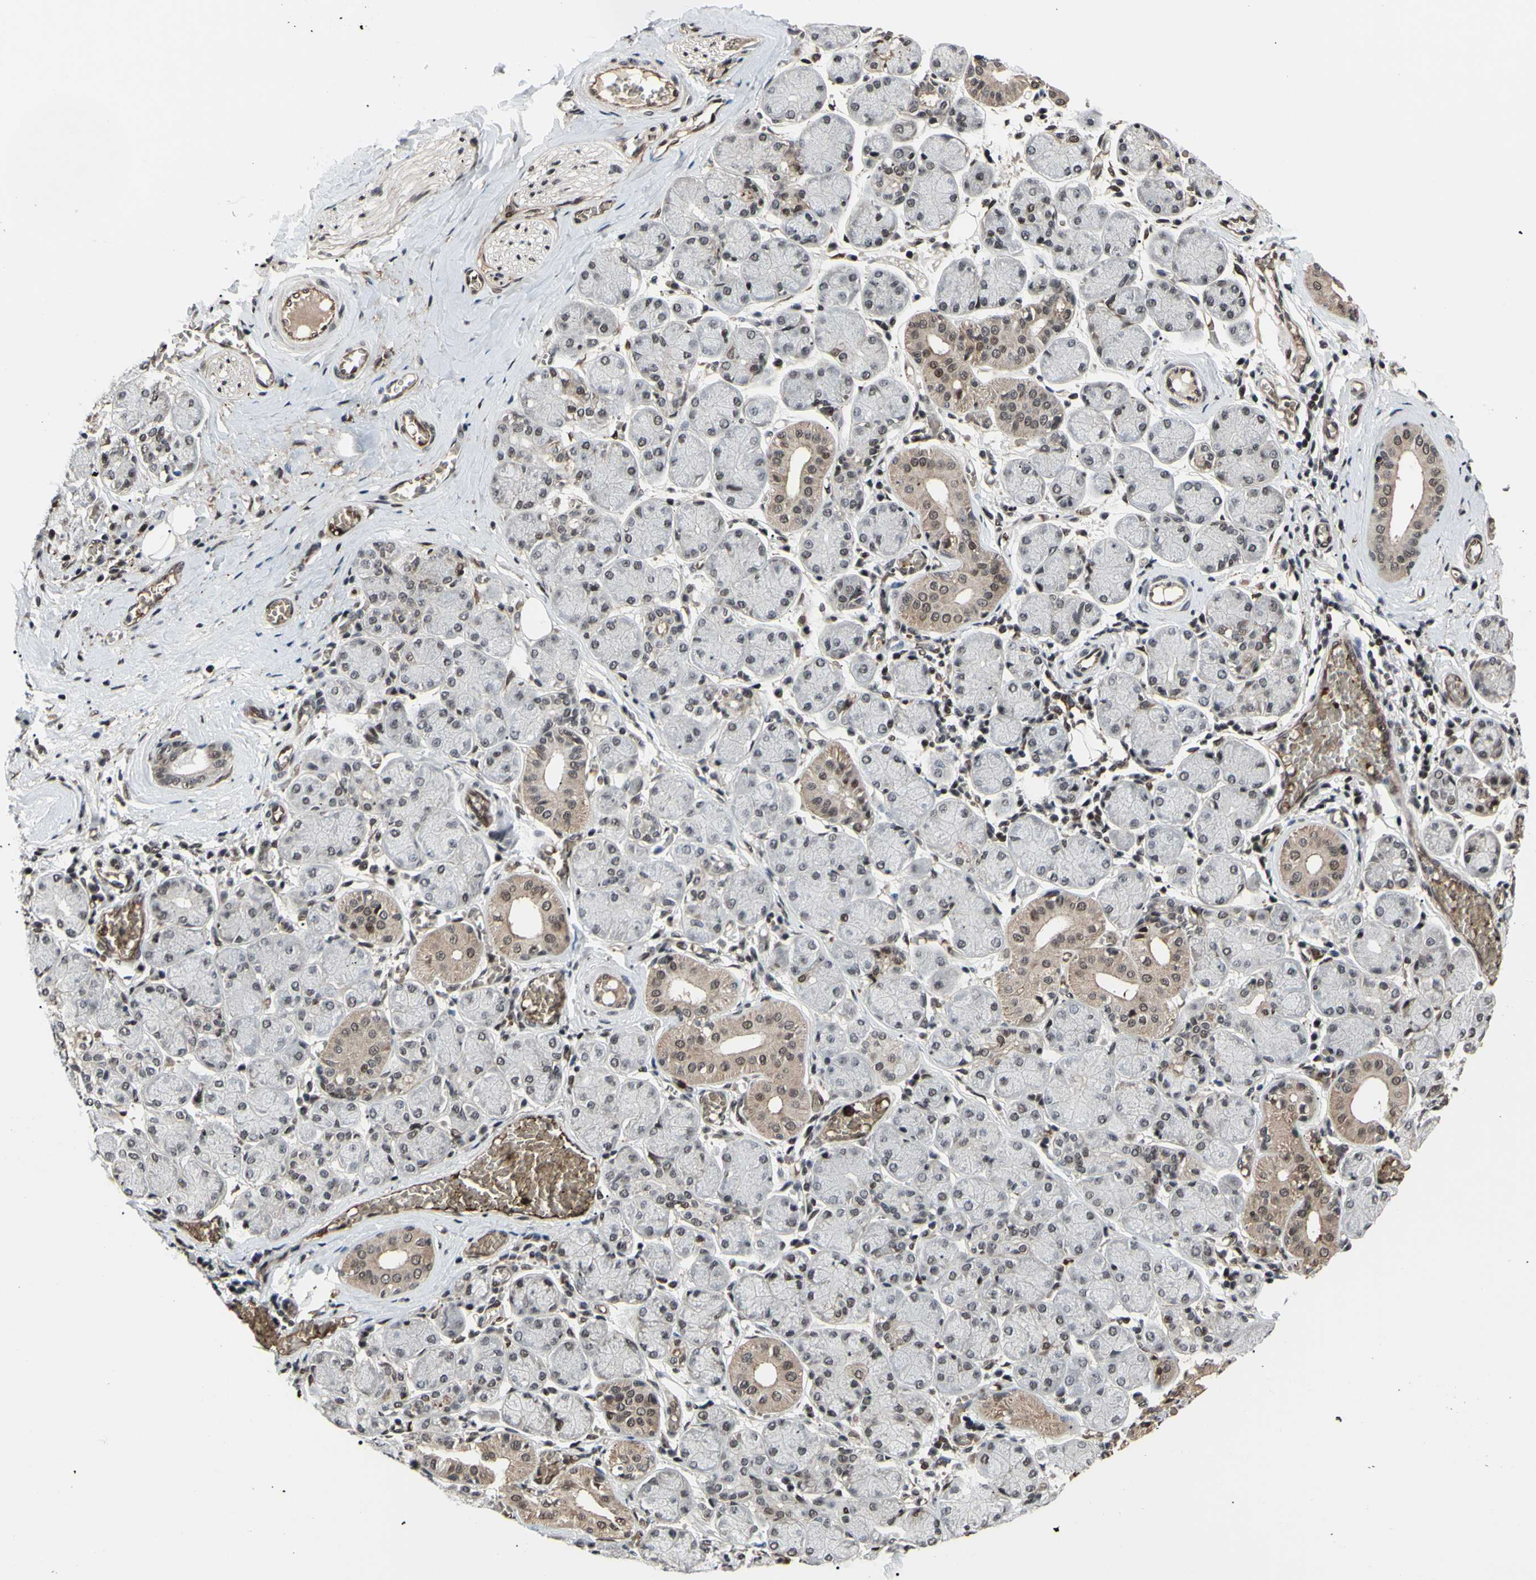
{"staining": {"intensity": "moderate", "quantity": "25%-75%", "location": "cytoplasmic/membranous,nuclear"}, "tissue": "salivary gland", "cell_type": "Glandular cells", "image_type": "normal", "snomed": [{"axis": "morphology", "description": "Normal tissue, NOS"}, {"axis": "topography", "description": "Salivary gland"}], "caption": "Moderate cytoplasmic/membranous,nuclear protein expression is identified in about 25%-75% of glandular cells in salivary gland. The staining is performed using DAB brown chromogen to label protein expression. The nuclei are counter-stained blue using hematoxylin.", "gene": "THAP12", "patient": {"sex": "female", "age": 24}}